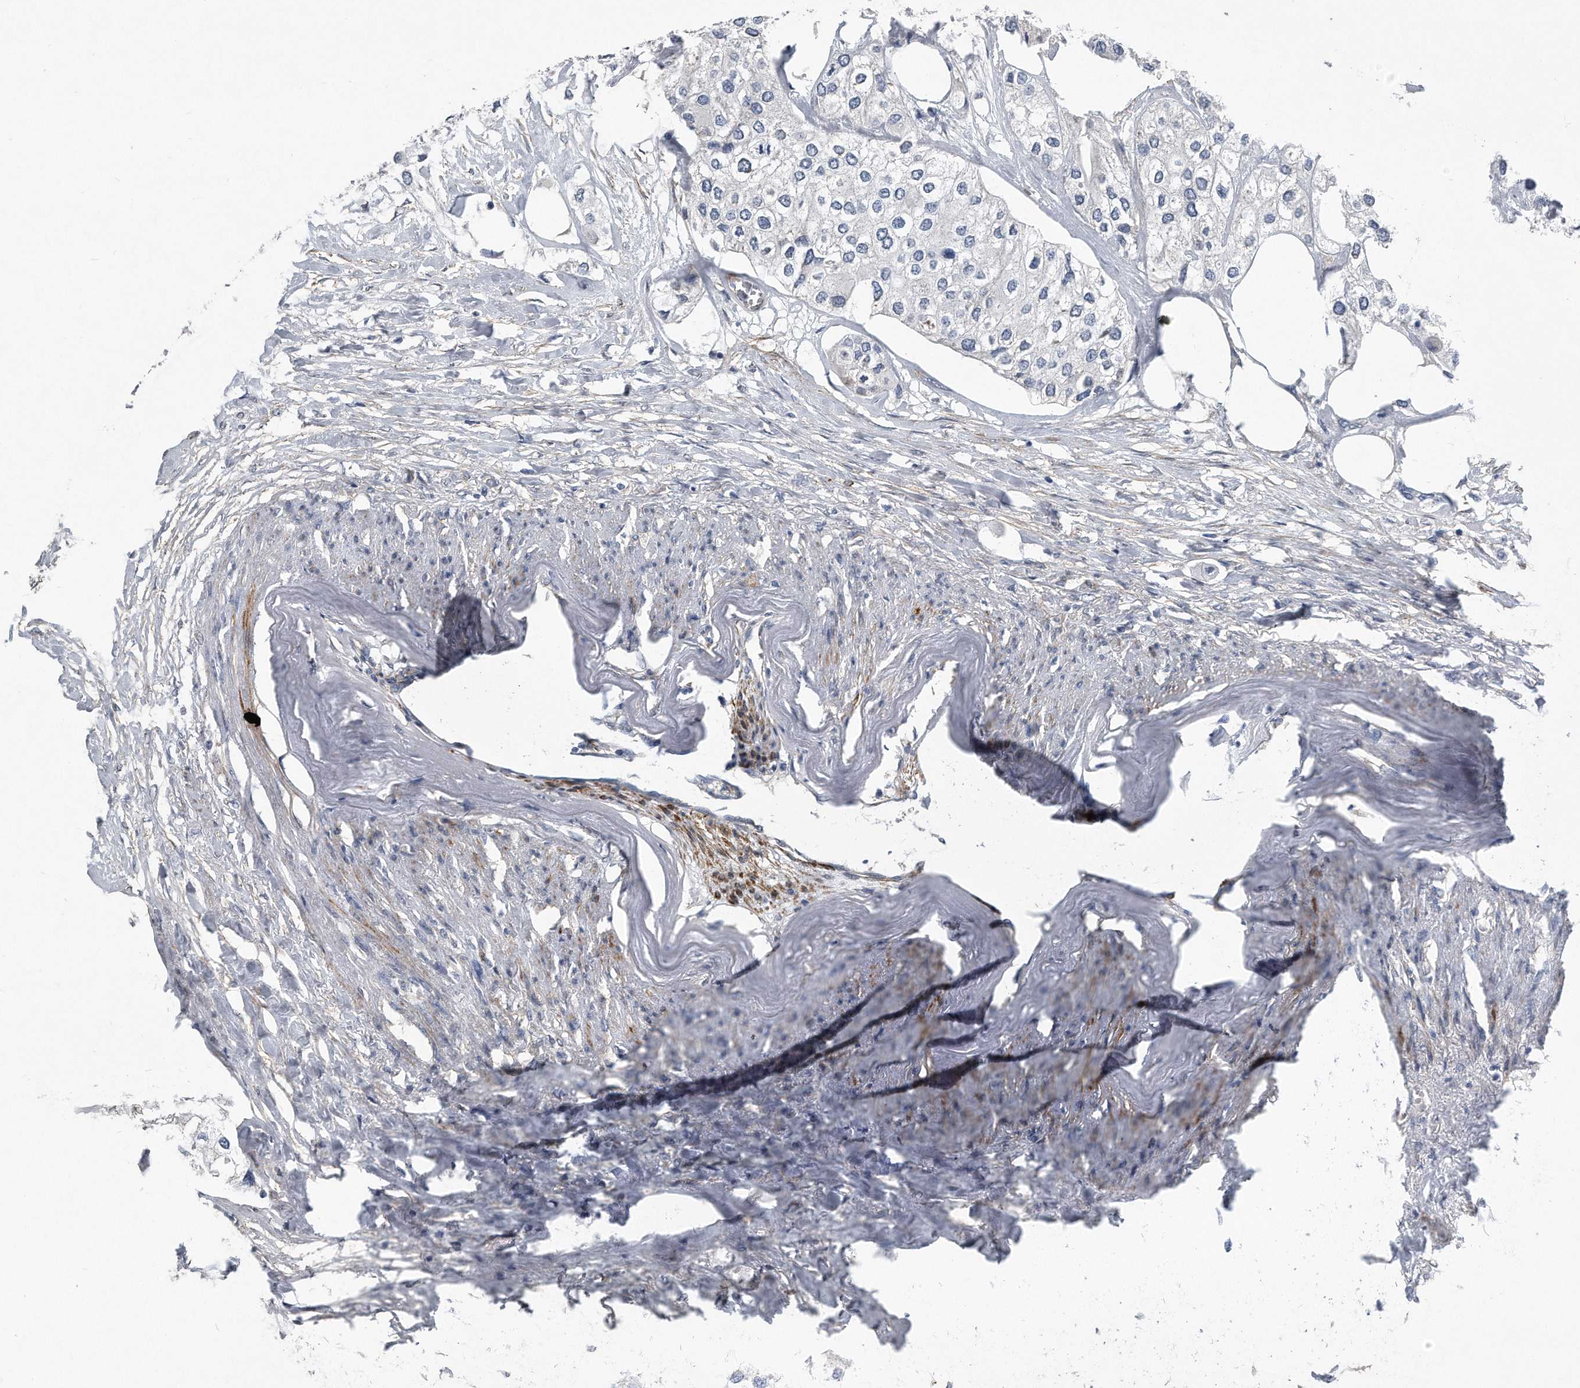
{"staining": {"intensity": "negative", "quantity": "none", "location": "none"}, "tissue": "urothelial cancer", "cell_type": "Tumor cells", "image_type": "cancer", "snomed": [{"axis": "morphology", "description": "Urothelial carcinoma, High grade"}, {"axis": "topography", "description": "Urinary bladder"}], "caption": "Tumor cells show no significant staining in urothelial carcinoma (high-grade). Nuclei are stained in blue.", "gene": "EIF2B4", "patient": {"sex": "male", "age": 64}}